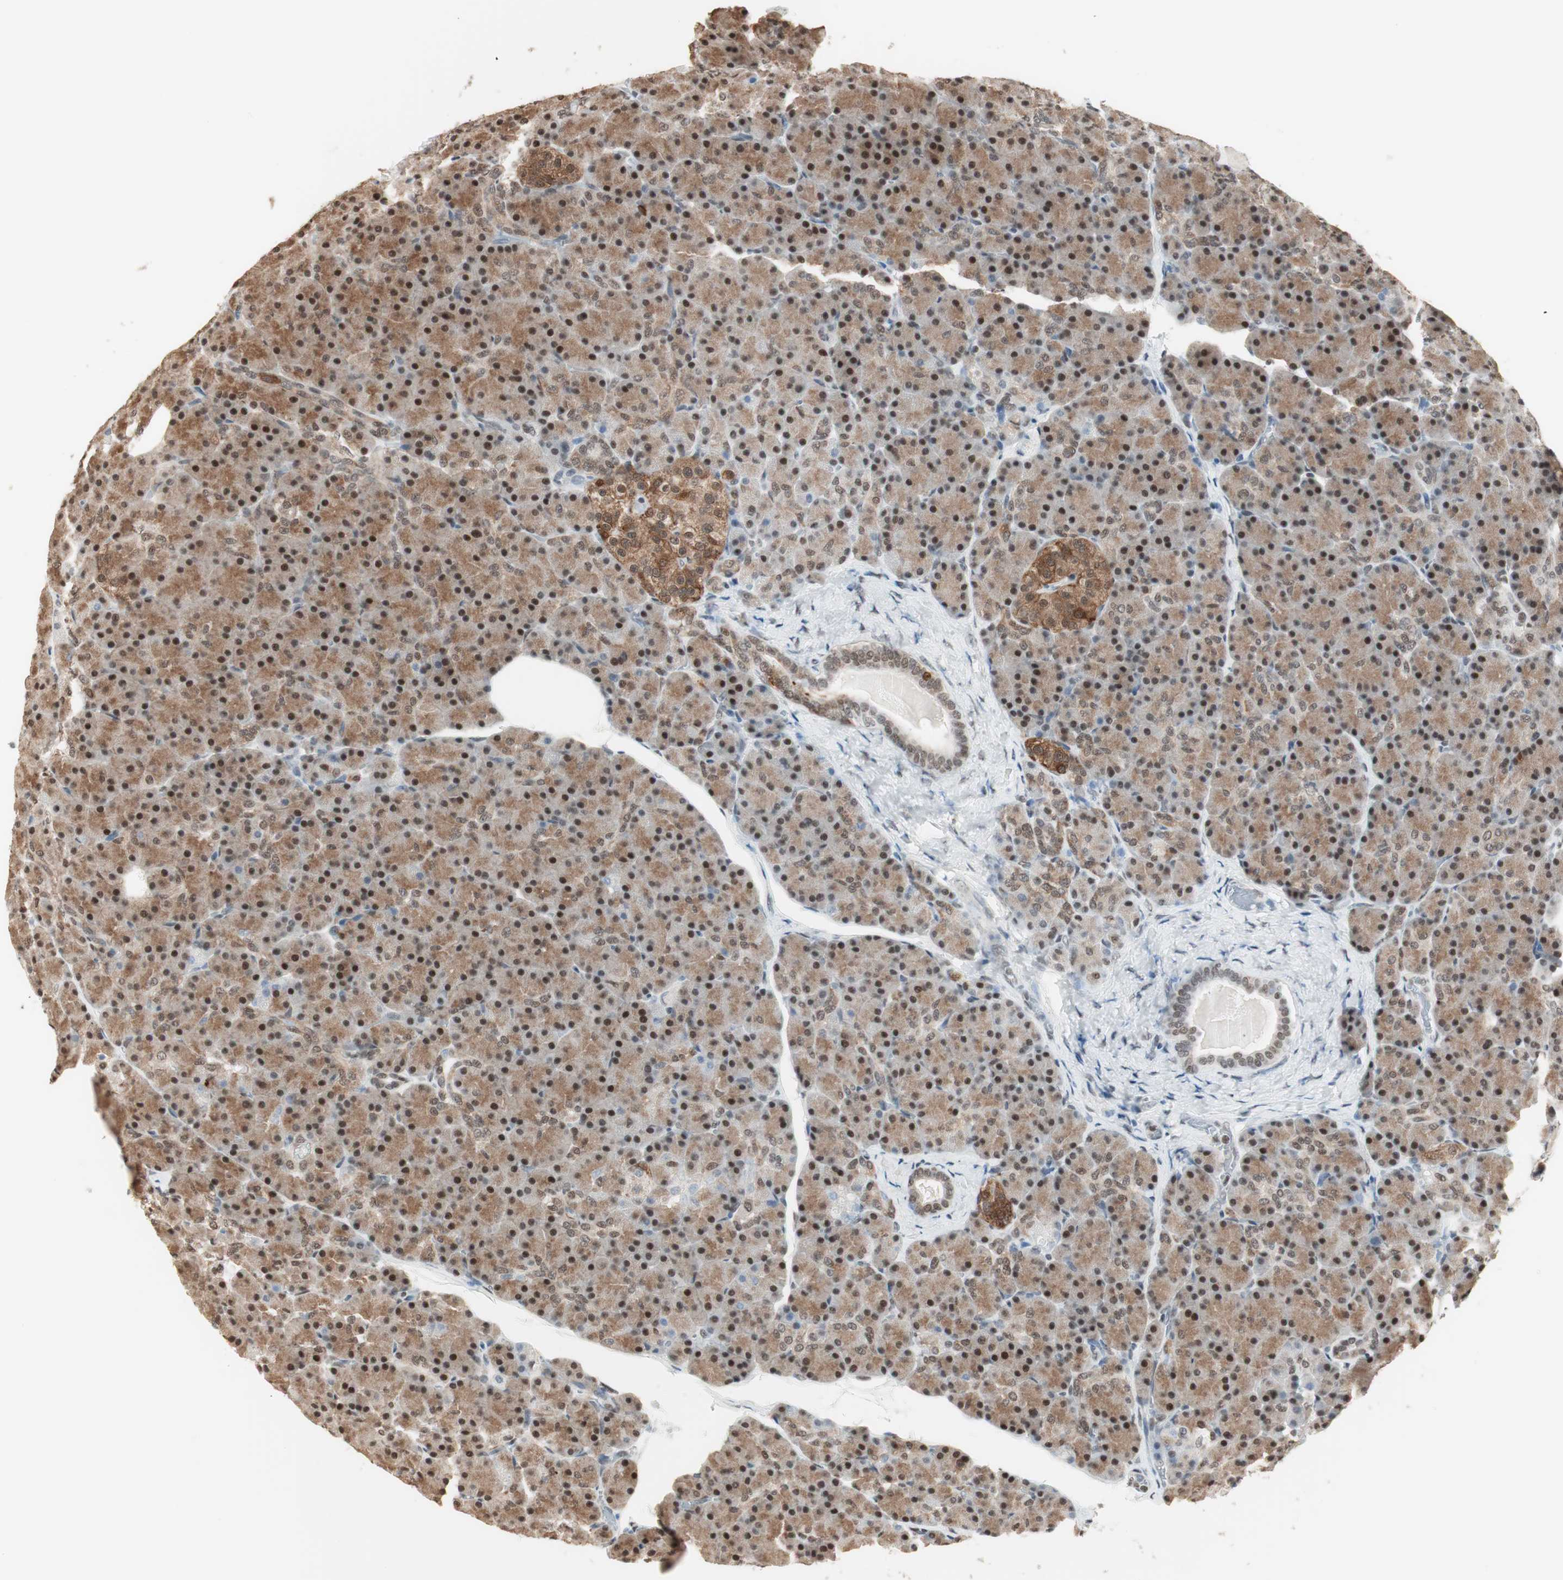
{"staining": {"intensity": "moderate", "quantity": ">75%", "location": "cytoplasmic/membranous,nuclear"}, "tissue": "pancreas", "cell_type": "Exocrine glandular cells", "image_type": "normal", "snomed": [{"axis": "morphology", "description": "Normal tissue, NOS"}, {"axis": "topography", "description": "Pancreas"}], "caption": "Protein expression analysis of normal pancreas shows moderate cytoplasmic/membranous,nuclear expression in approximately >75% of exocrine glandular cells.", "gene": "SMARCE1", "patient": {"sex": "female", "age": 43}}